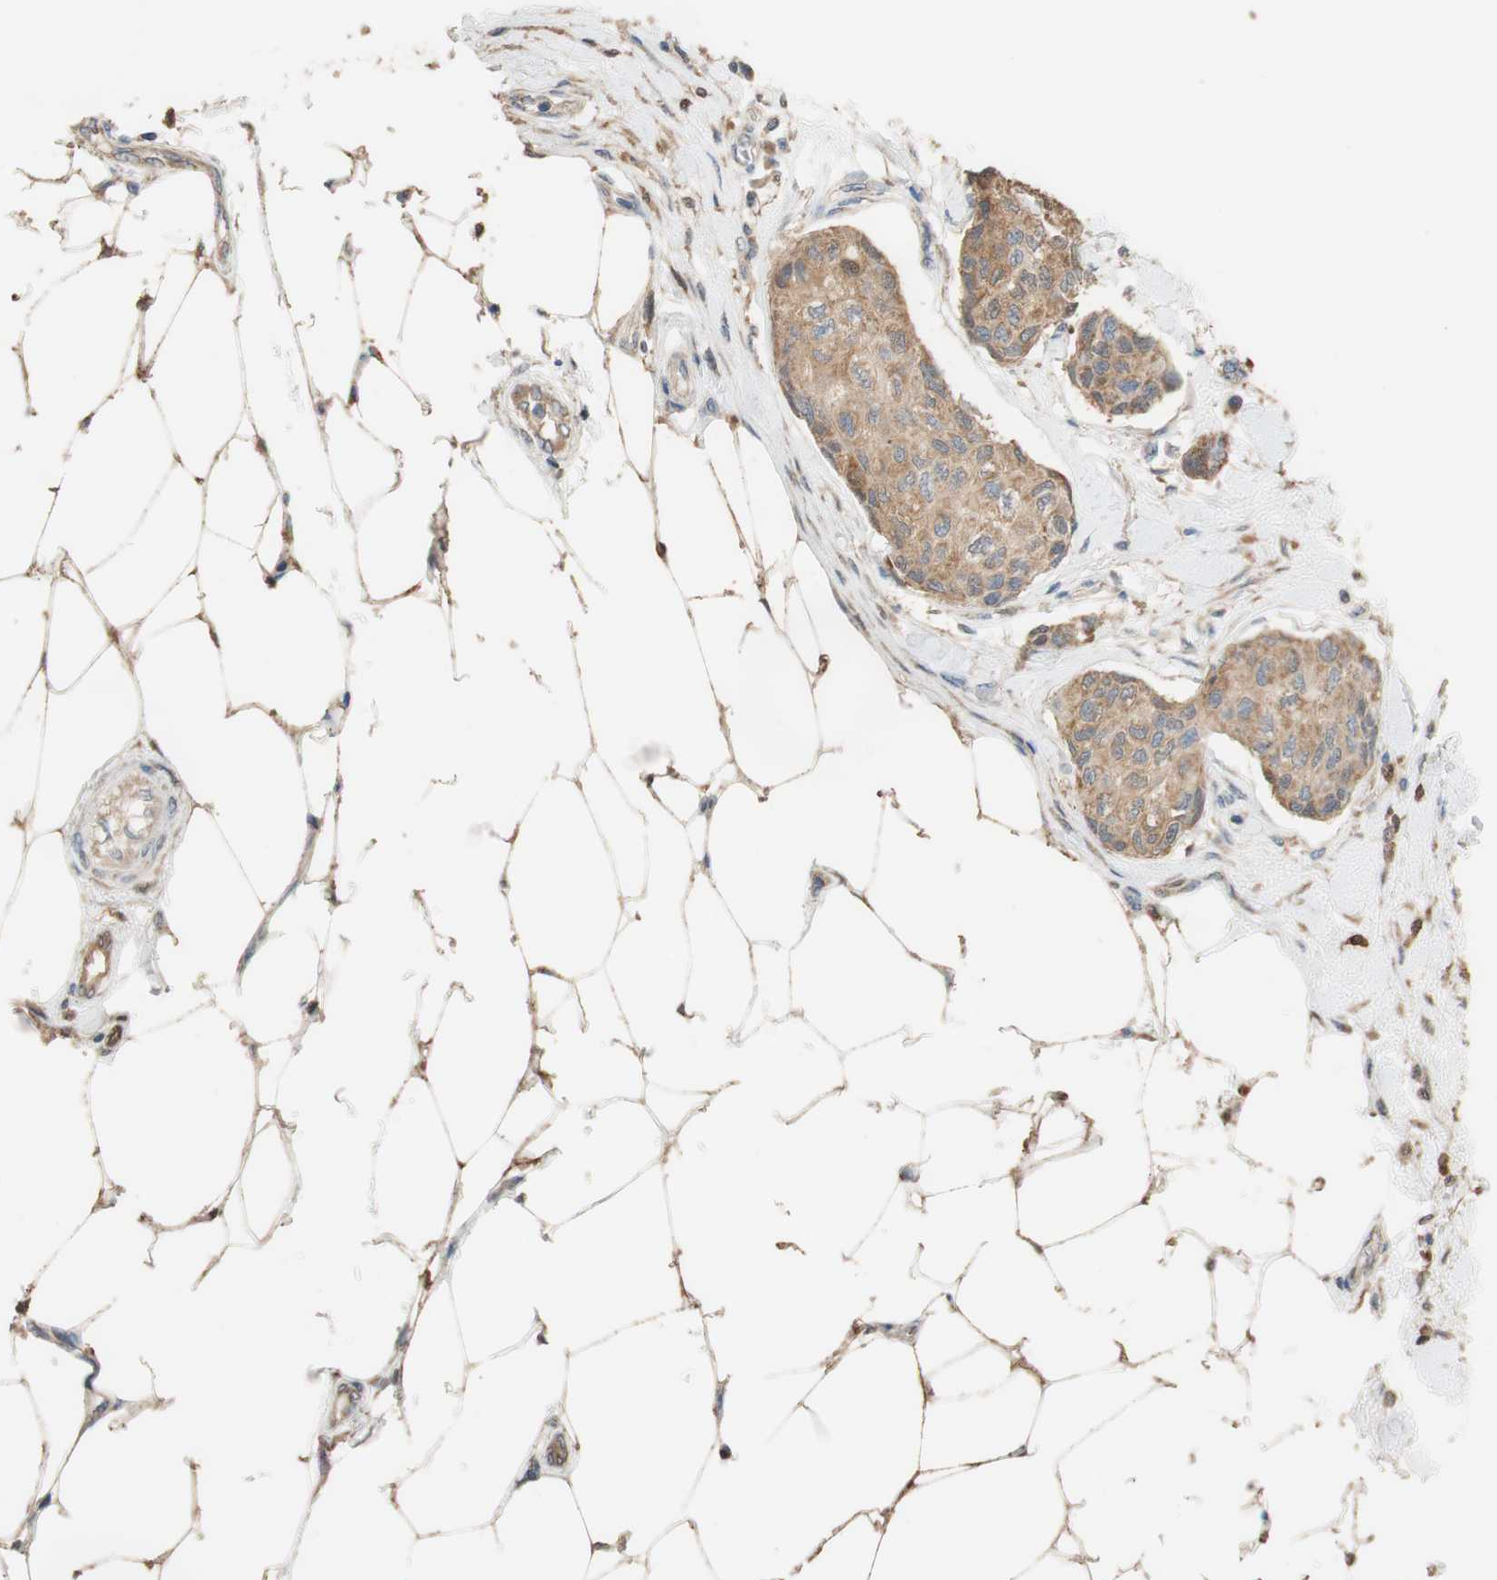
{"staining": {"intensity": "strong", "quantity": "25%-75%", "location": "cytoplasmic/membranous"}, "tissue": "breast cancer", "cell_type": "Tumor cells", "image_type": "cancer", "snomed": [{"axis": "morphology", "description": "Duct carcinoma"}, {"axis": "topography", "description": "Breast"}], "caption": "The photomicrograph exhibits immunohistochemical staining of breast infiltrating ductal carcinoma. There is strong cytoplasmic/membranous positivity is identified in about 25%-75% of tumor cells.", "gene": "ALDH1A2", "patient": {"sex": "female", "age": 80}}